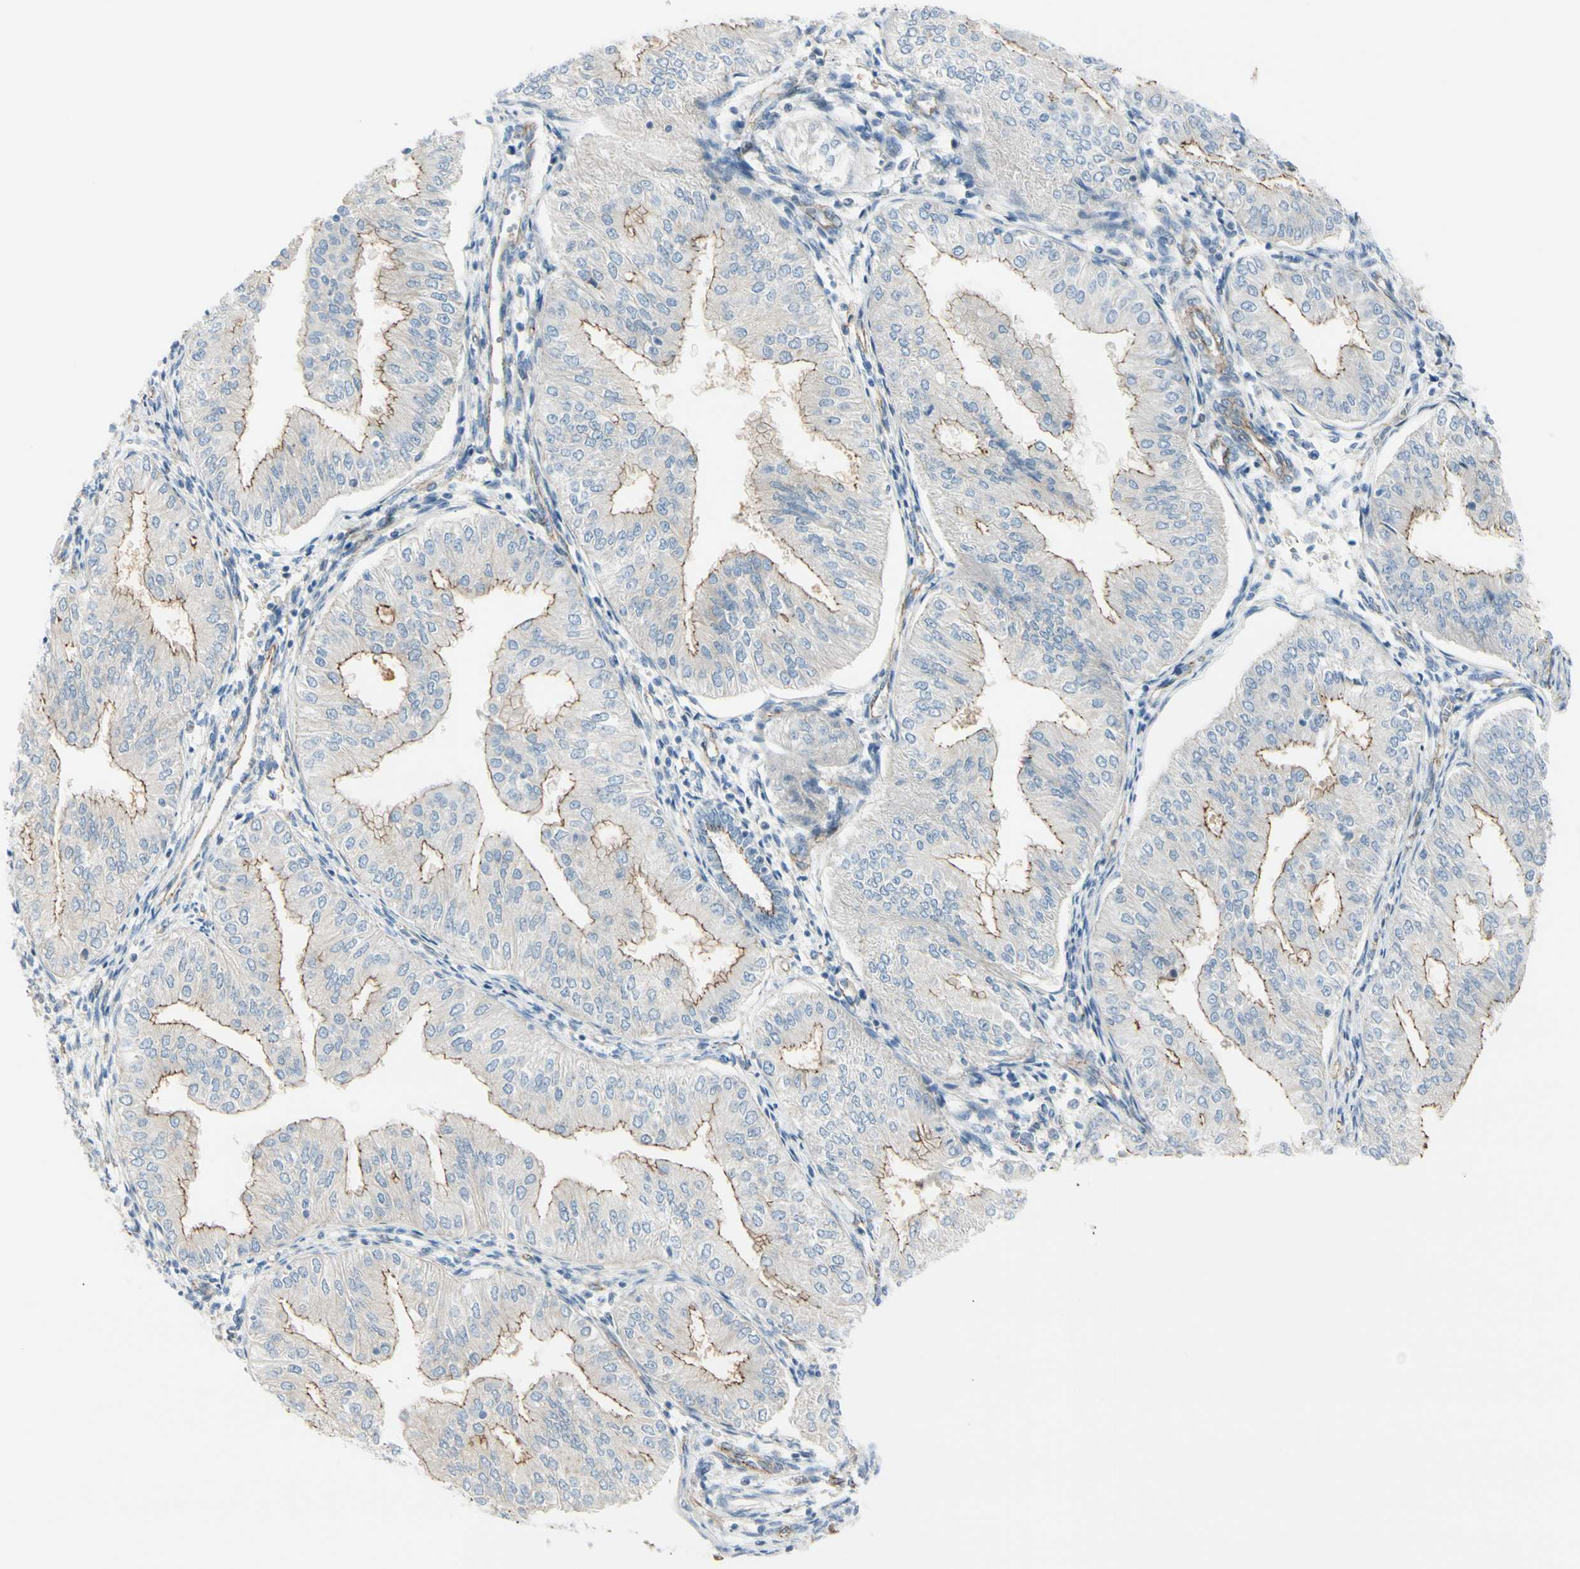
{"staining": {"intensity": "weak", "quantity": "25%-75%", "location": "cytoplasmic/membranous"}, "tissue": "endometrial cancer", "cell_type": "Tumor cells", "image_type": "cancer", "snomed": [{"axis": "morphology", "description": "Adenocarcinoma, NOS"}, {"axis": "topography", "description": "Endometrium"}], "caption": "Immunohistochemistry (IHC) of human endometrial adenocarcinoma displays low levels of weak cytoplasmic/membranous positivity in approximately 25%-75% of tumor cells.", "gene": "TJP1", "patient": {"sex": "female", "age": 53}}